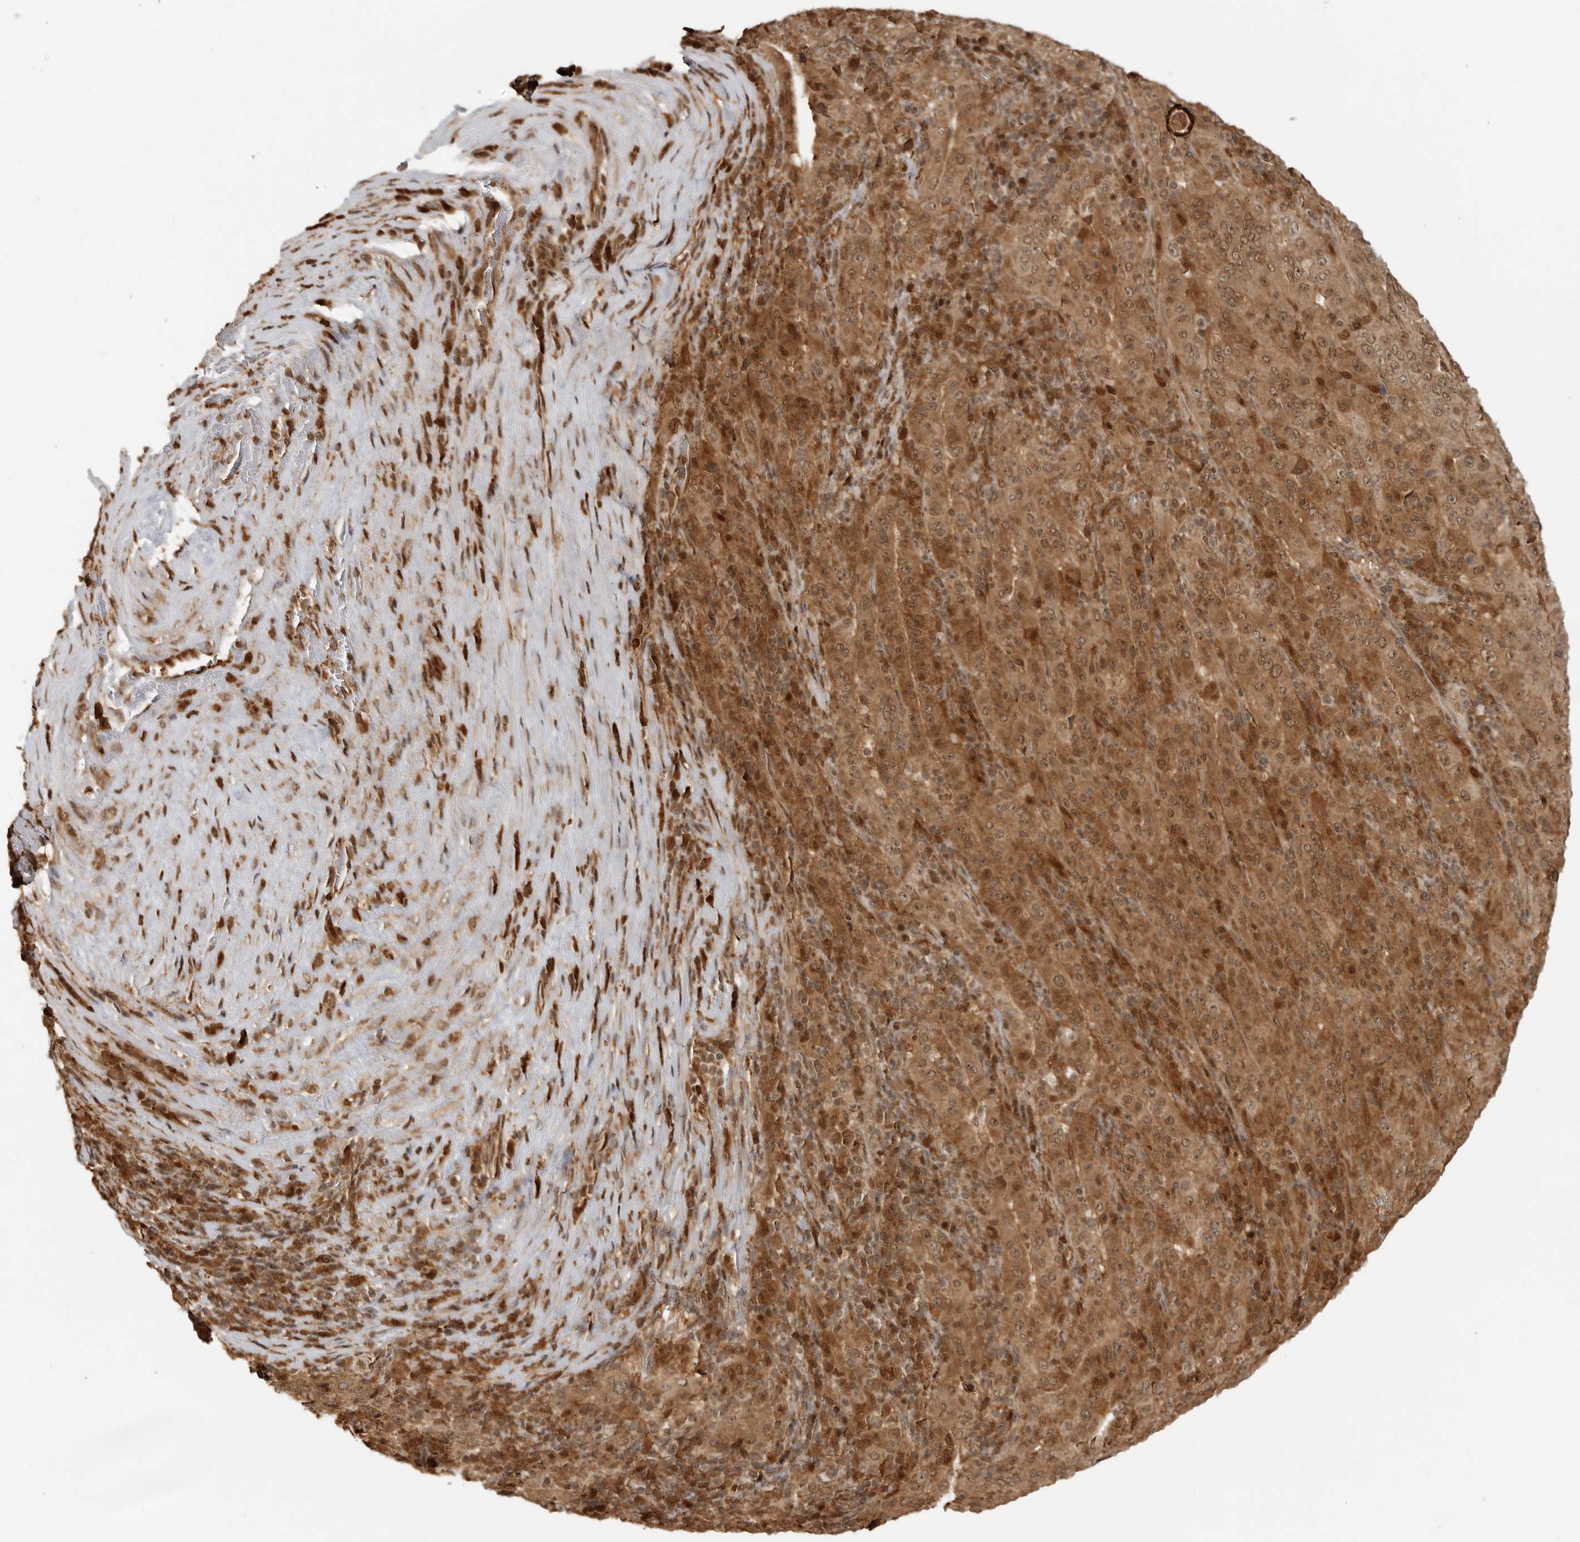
{"staining": {"intensity": "strong", "quantity": ">75%", "location": "cytoplasmic/membranous,nuclear"}, "tissue": "pancreatic cancer", "cell_type": "Tumor cells", "image_type": "cancer", "snomed": [{"axis": "morphology", "description": "Adenocarcinoma, NOS"}, {"axis": "topography", "description": "Pancreas"}], "caption": "Pancreatic cancer (adenocarcinoma) stained for a protein (brown) demonstrates strong cytoplasmic/membranous and nuclear positive expression in about >75% of tumor cells.", "gene": "BMP2K", "patient": {"sex": "male", "age": 63}}